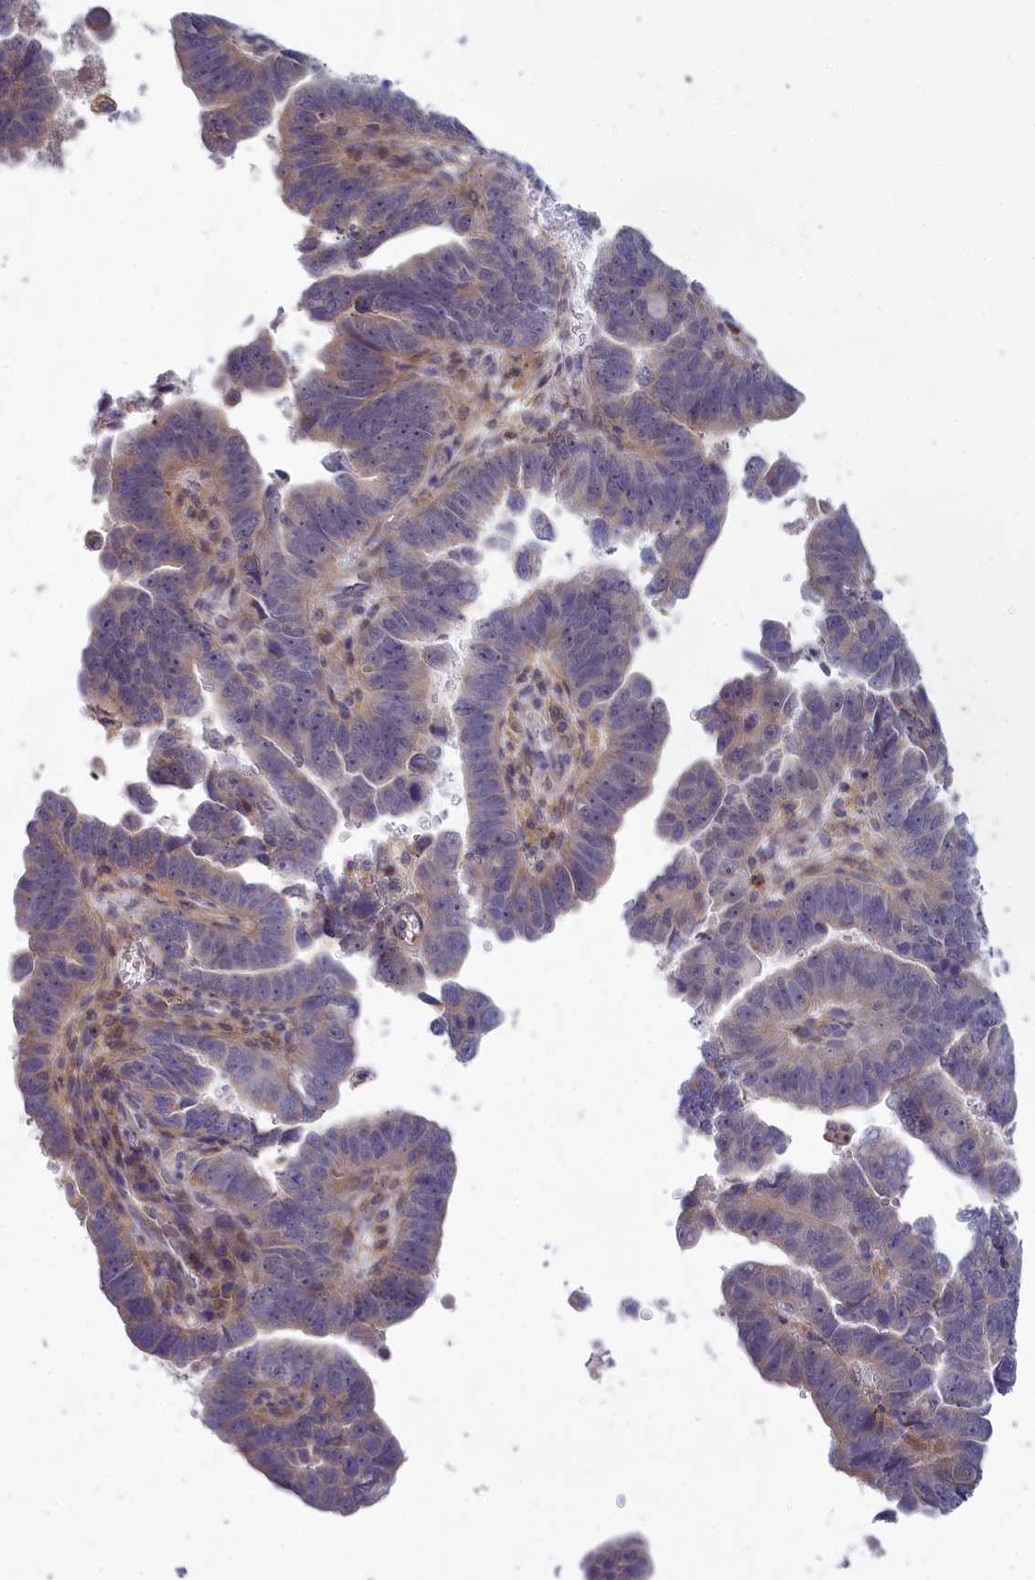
{"staining": {"intensity": "weak", "quantity": "25%-75%", "location": "cytoplasmic/membranous"}, "tissue": "endometrial cancer", "cell_type": "Tumor cells", "image_type": "cancer", "snomed": [{"axis": "morphology", "description": "Adenocarcinoma, NOS"}, {"axis": "topography", "description": "Endometrium"}], "caption": "Human endometrial adenocarcinoma stained with a protein marker displays weak staining in tumor cells.", "gene": "BLTP2", "patient": {"sex": "female", "age": 75}}